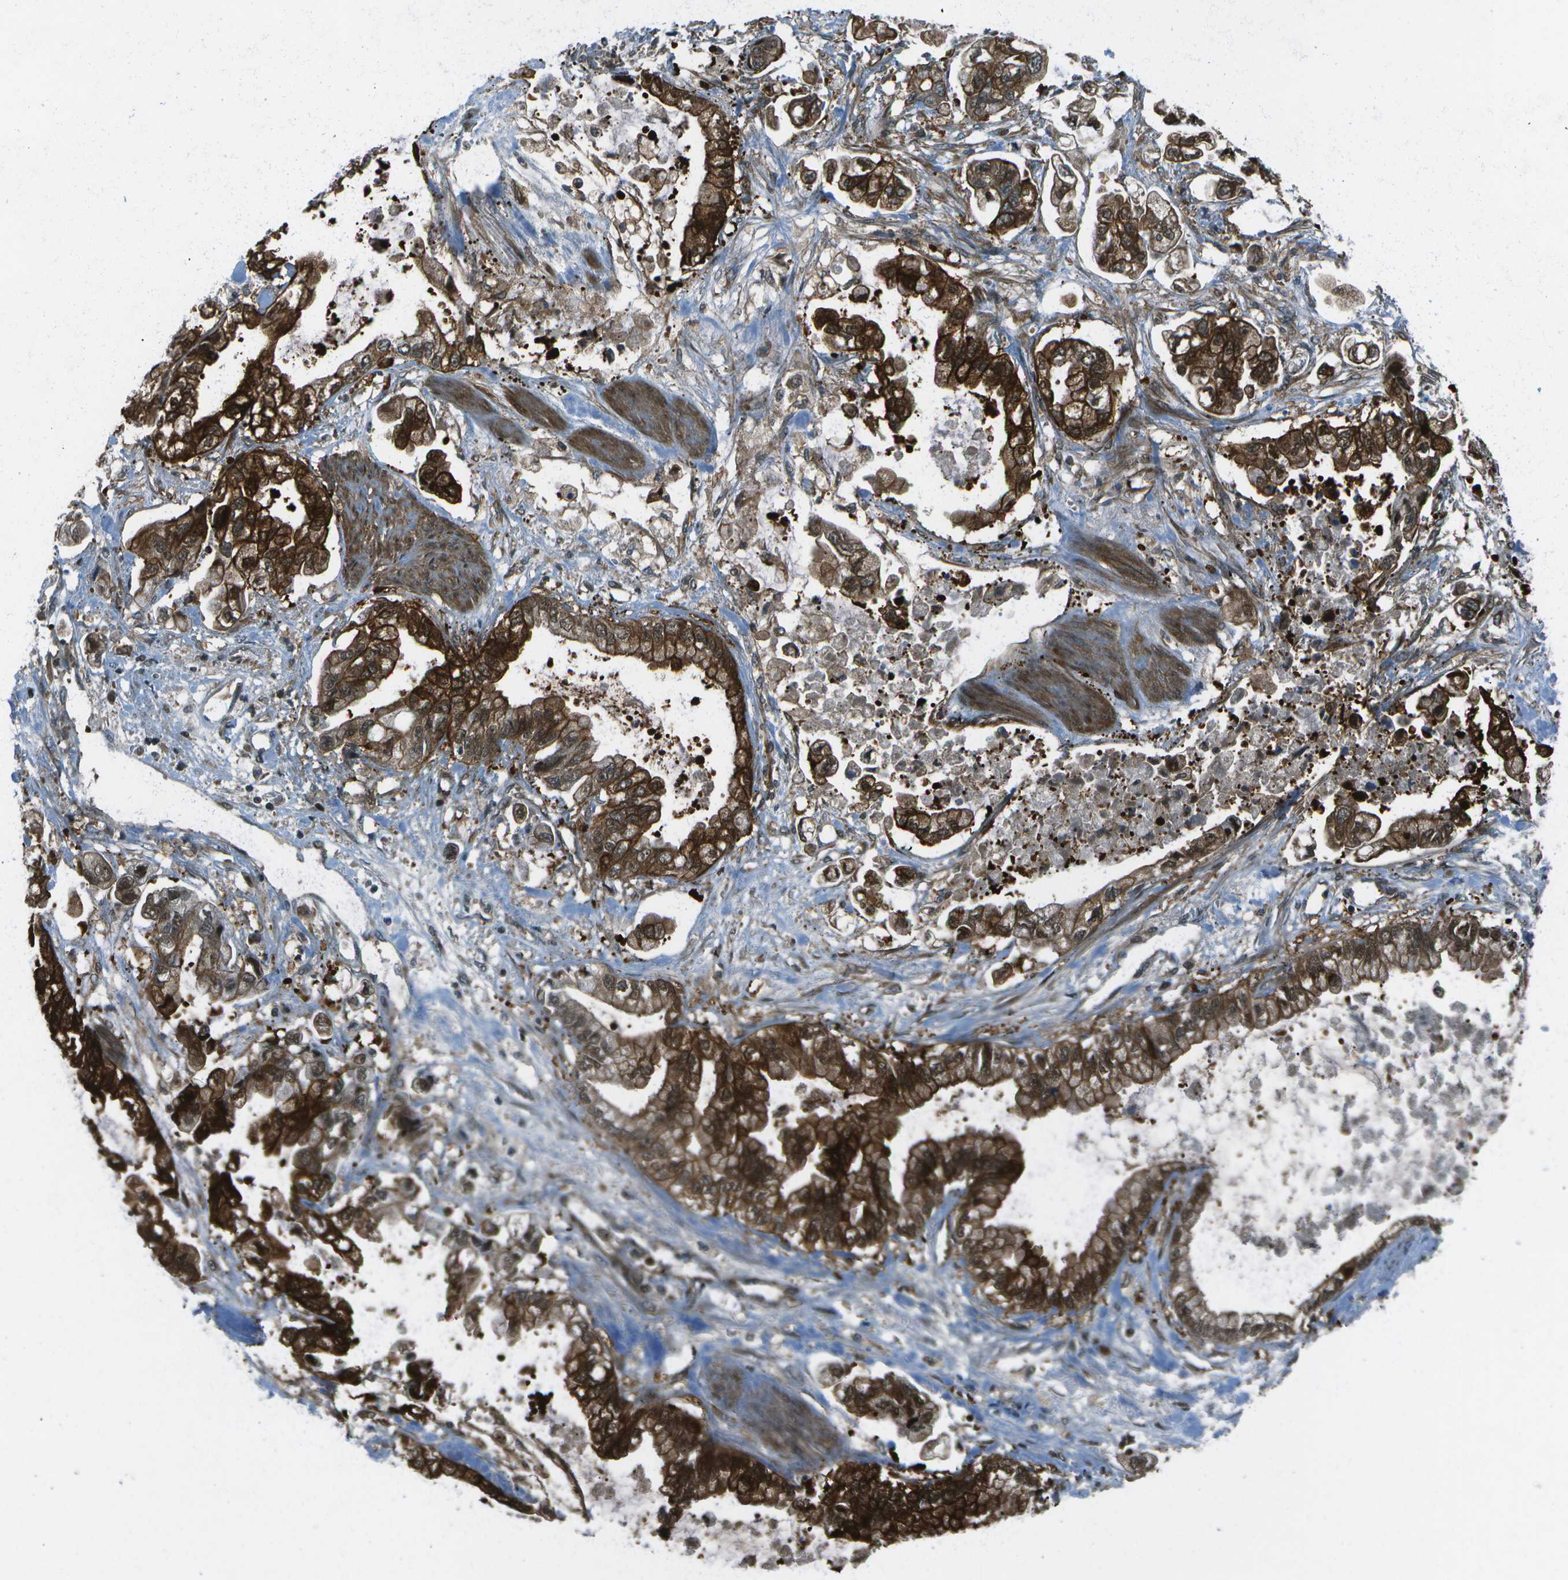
{"staining": {"intensity": "strong", "quantity": ">75%", "location": "cytoplasmic/membranous"}, "tissue": "stomach cancer", "cell_type": "Tumor cells", "image_type": "cancer", "snomed": [{"axis": "morphology", "description": "Normal tissue, NOS"}, {"axis": "morphology", "description": "Adenocarcinoma, NOS"}, {"axis": "topography", "description": "Stomach"}], "caption": "Immunohistochemical staining of adenocarcinoma (stomach) exhibits high levels of strong cytoplasmic/membranous expression in approximately >75% of tumor cells.", "gene": "TMEM19", "patient": {"sex": "male", "age": 62}}